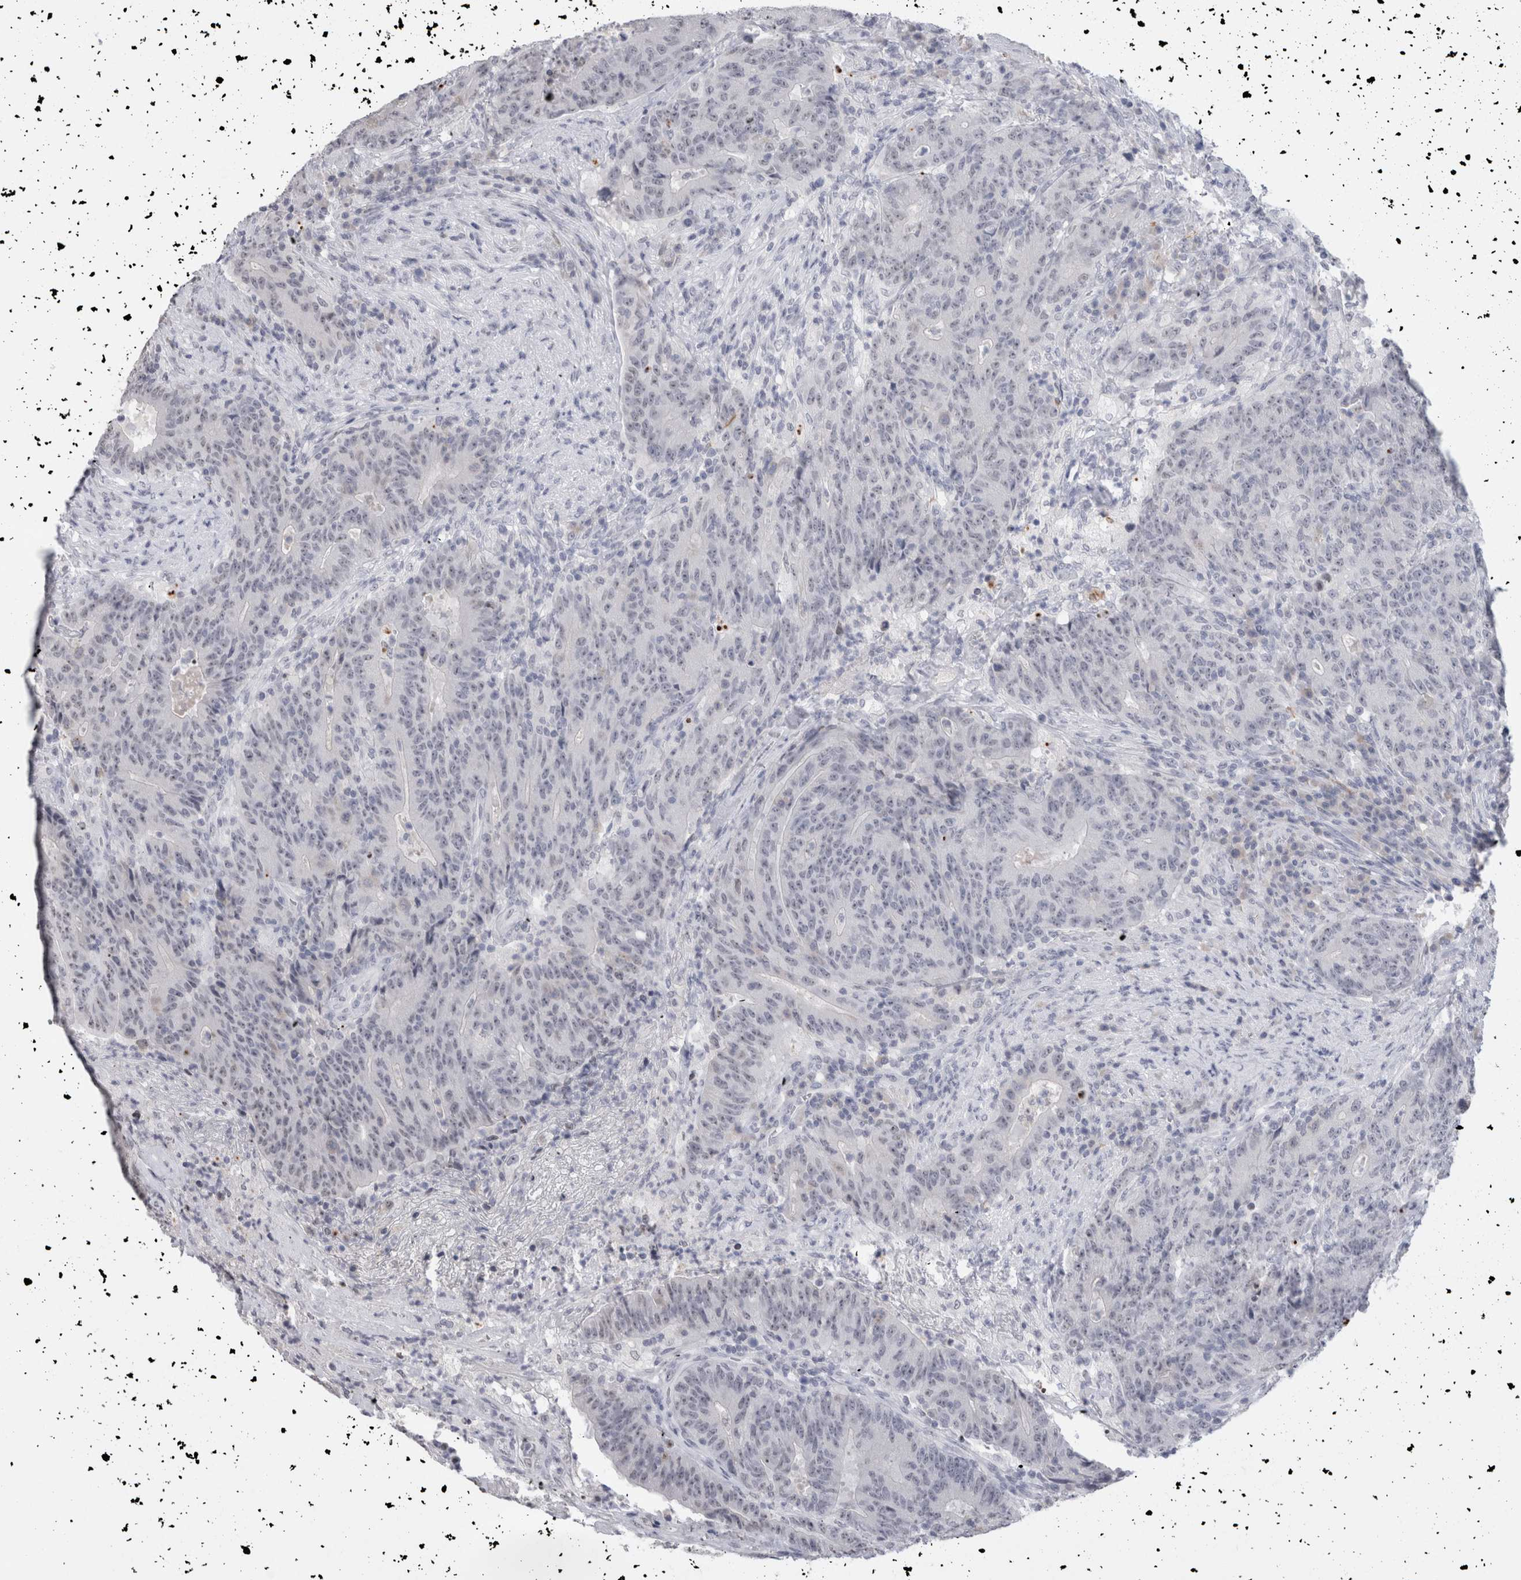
{"staining": {"intensity": "negative", "quantity": "none", "location": "none"}, "tissue": "colorectal cancer", "cell_type": "Tumor cells", "image_type": "cancer", "snomed": [{"axis": "morphology", "description": "Normal tissue, NOS"}, {"axis": "morphology", "description": "Adenocarcinoma, NOS"}, {"axis": "topography", "description": "Colon"}], "caption": "Immunohistochemistry (IHC) photomicrograph of colorectal cancer (adenocarcinoma) stained for a protein (brown), which demonstrates no positivity in tumor cells. (DAB immunohistochemistry (IHC), high magnification).", "gene": "CADM3", "patient": {"sex": "female", "age": 75}}